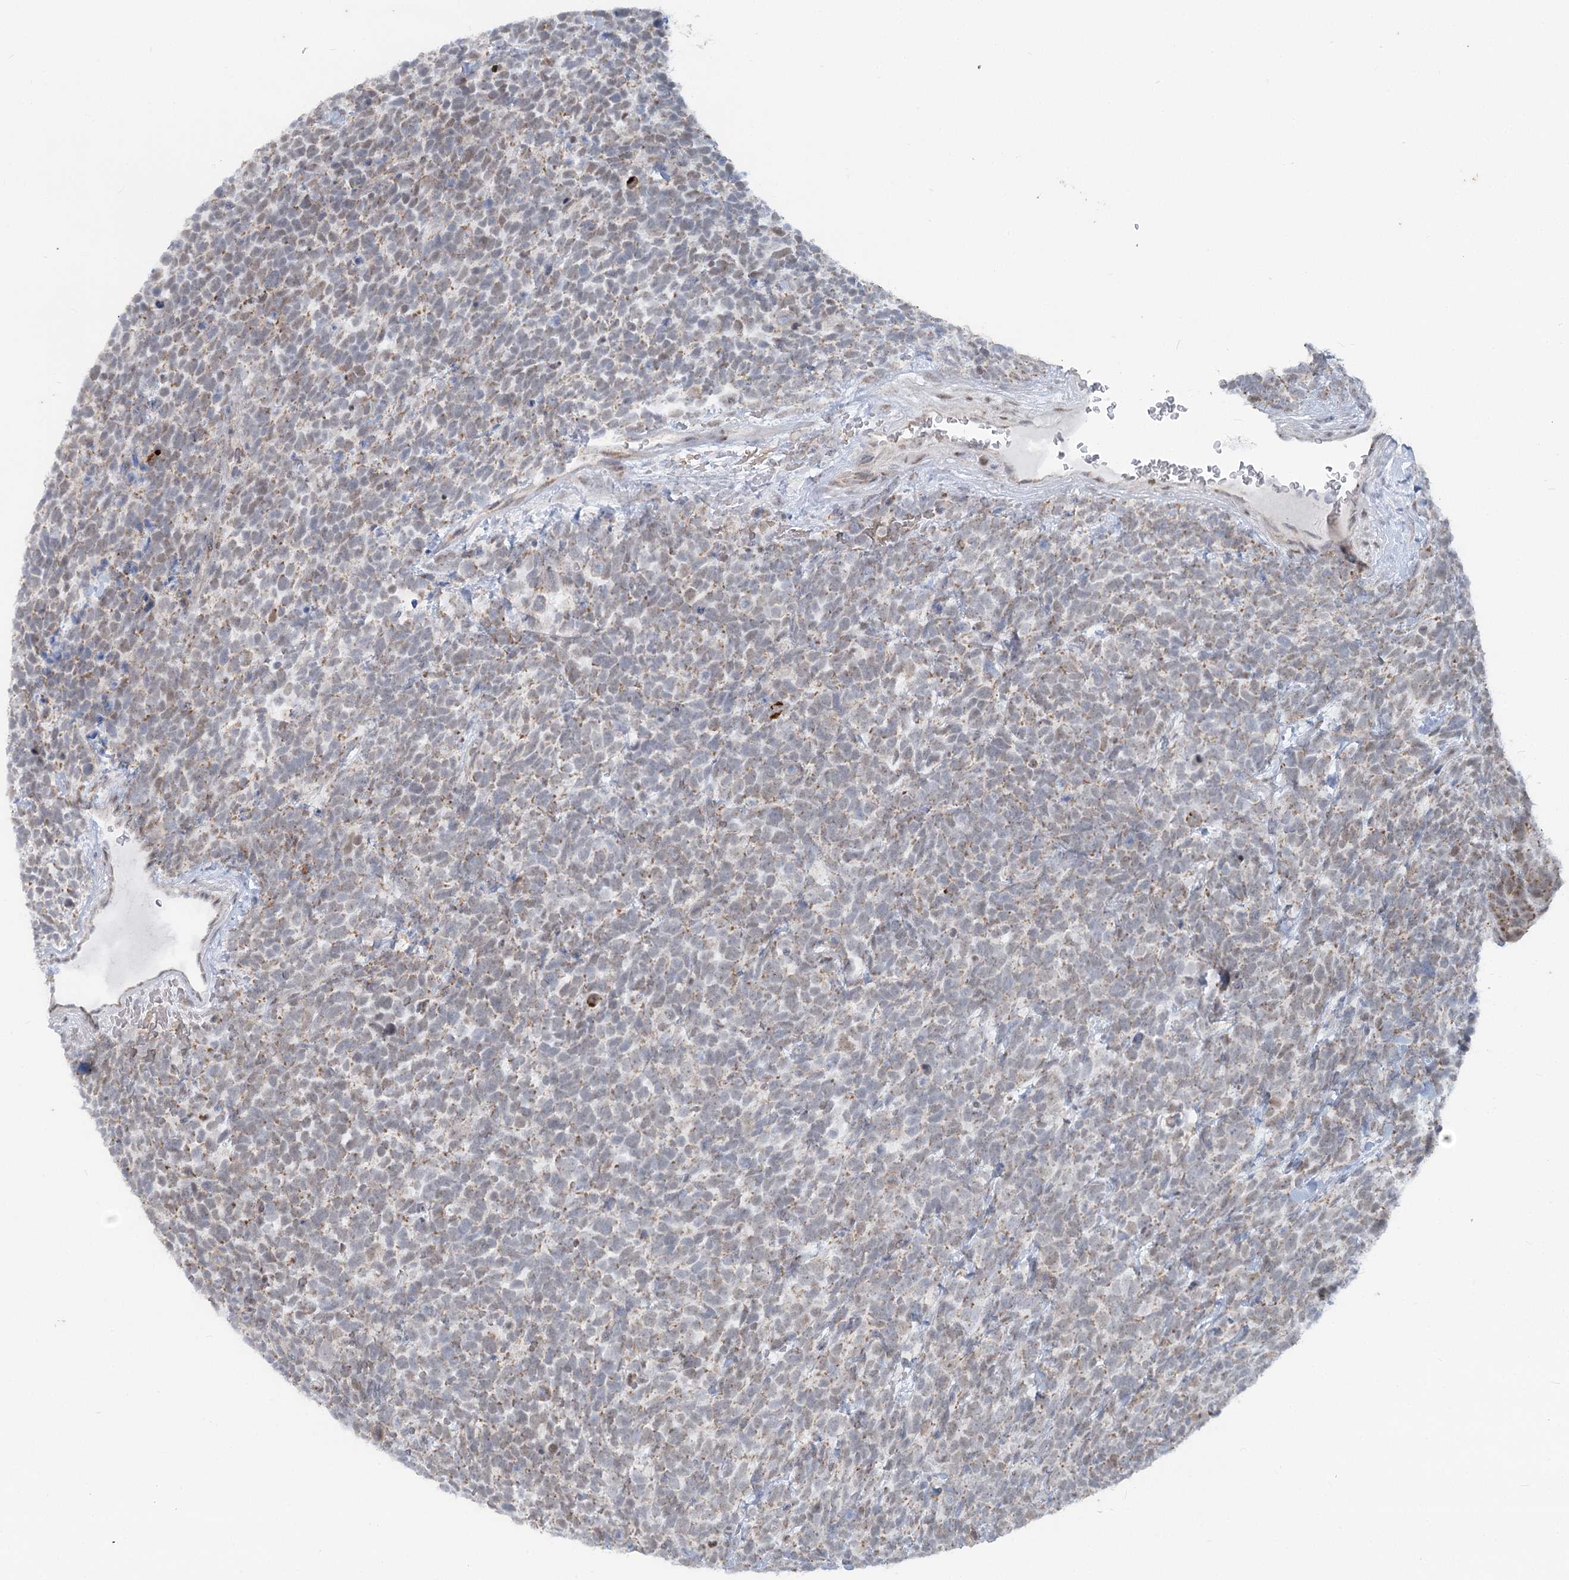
{"staining": {"intensity": "weak", "quantity": "25%-75%", "location": "cytoplasmic/membranous"}, "tissue": "urothelial cancer", "cell_type": "Tumor cells", "image_type": "cancer", "snomed": [{"axis": "morphology", "description": "Urothelial carcinoma, High grade"}, {"axis": "topography", "description": "Urinary bladder"}], "caption": "Weak cytoplasmic/membranous staining is present in approximately 25%-75% of tumor cells in urothelial cancer. (DAB (3,3'-diaminobenzidine) IHC, brown staining for protein, blue staining for nuclei).", "gene": "MTG1", "patient": {"sex": "female", "age": 82}}